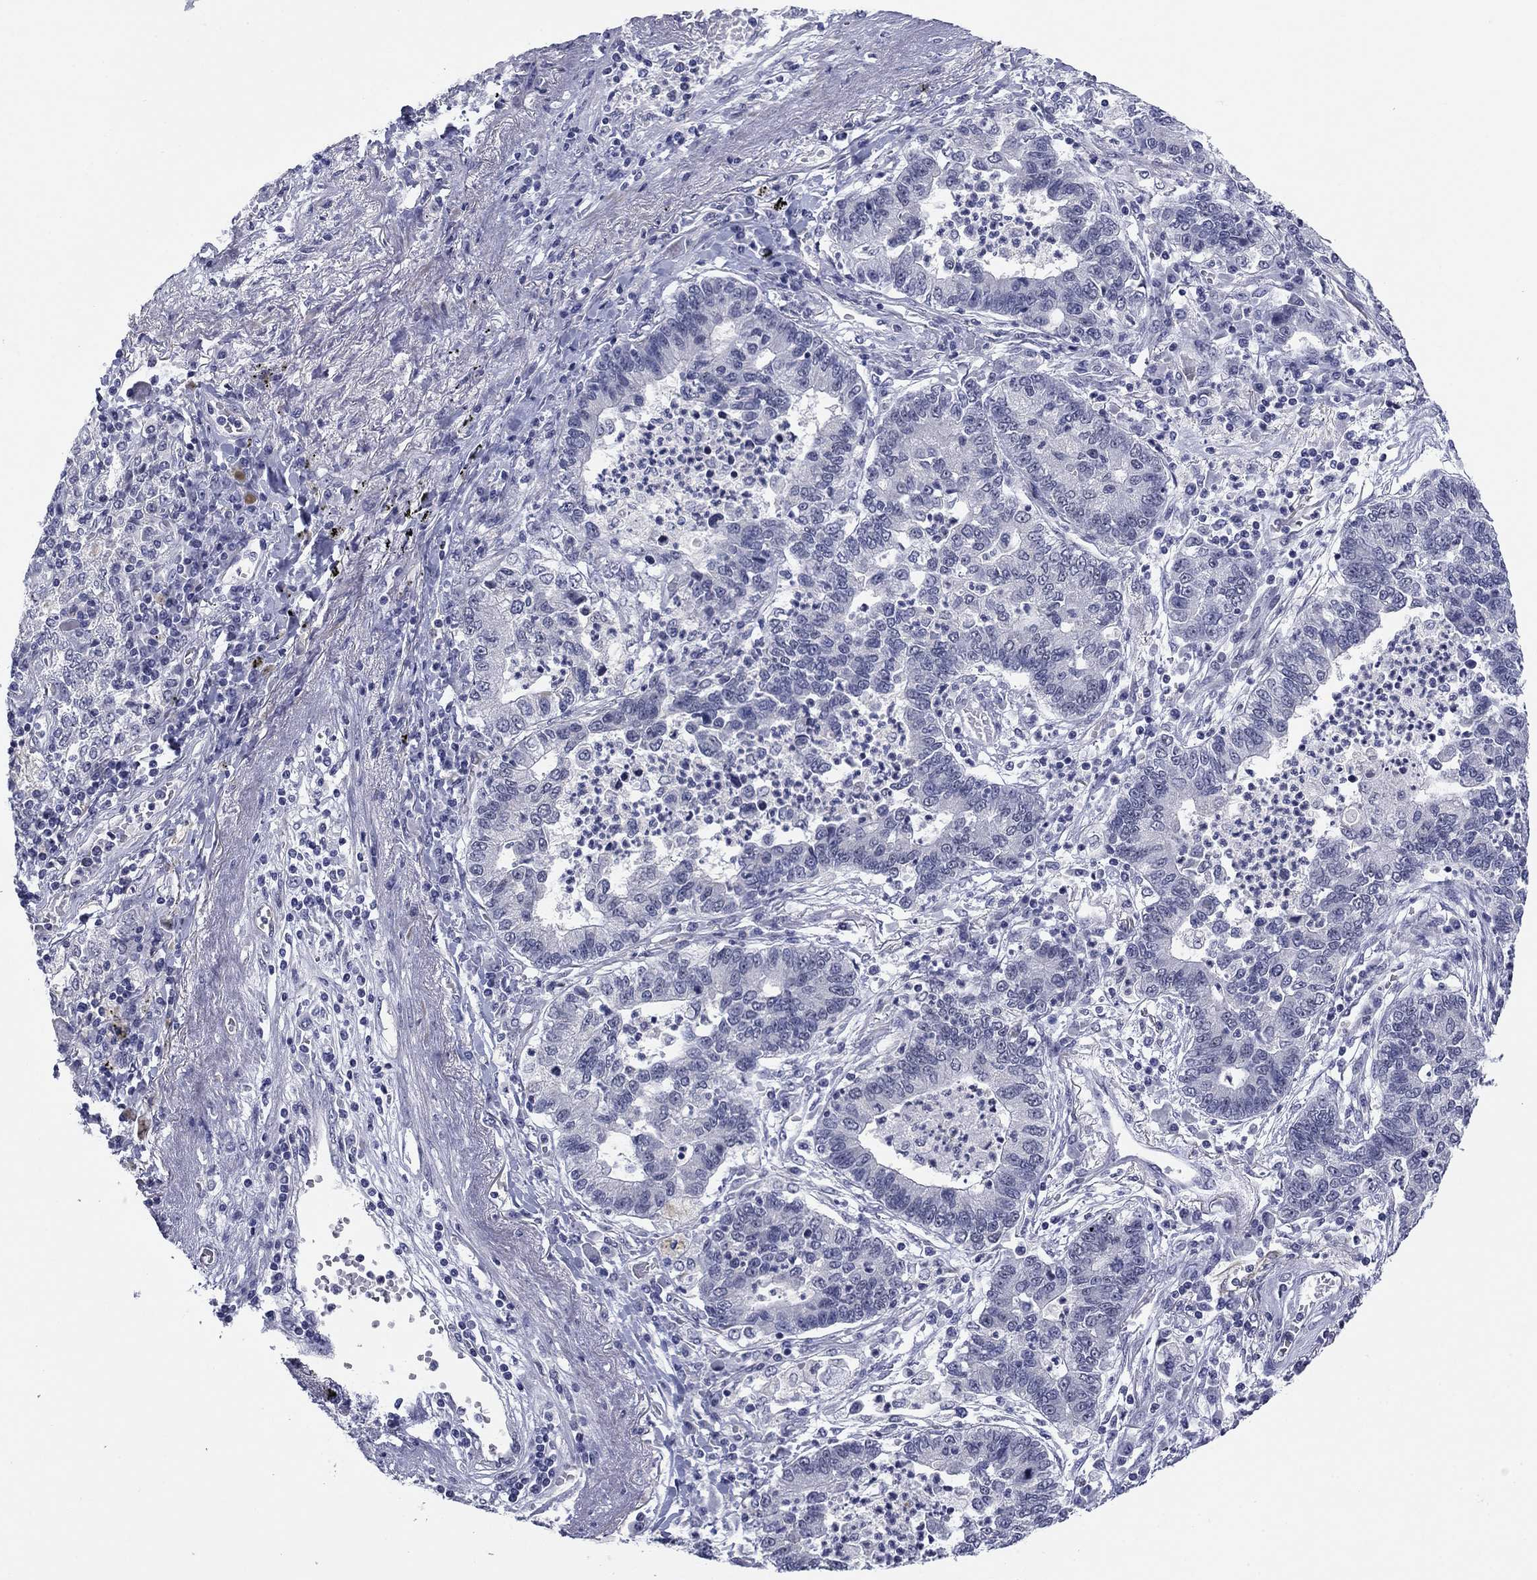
{"staining": {"intensity": "negative", "quantity": "none", "location": "none"}, "tissue": "lung cancer", "cell_type": "Tumor cells", "image_type": "cancer", "snomed": [{"axis": "morphology", "description": "Adenocarcinoma, NOS"}, {"axis": "topography", "description": "Lung"}], "caption": "Tumor cells are negative for brown protein staining in lung cancer (adenocarcinoma). (DAB (3,3'-diaminobenzidine) immunohistochemistry with hematoxylin counter stain).", "gene": "TIGD4", "patient": {"sex": "female", "age": 57}}